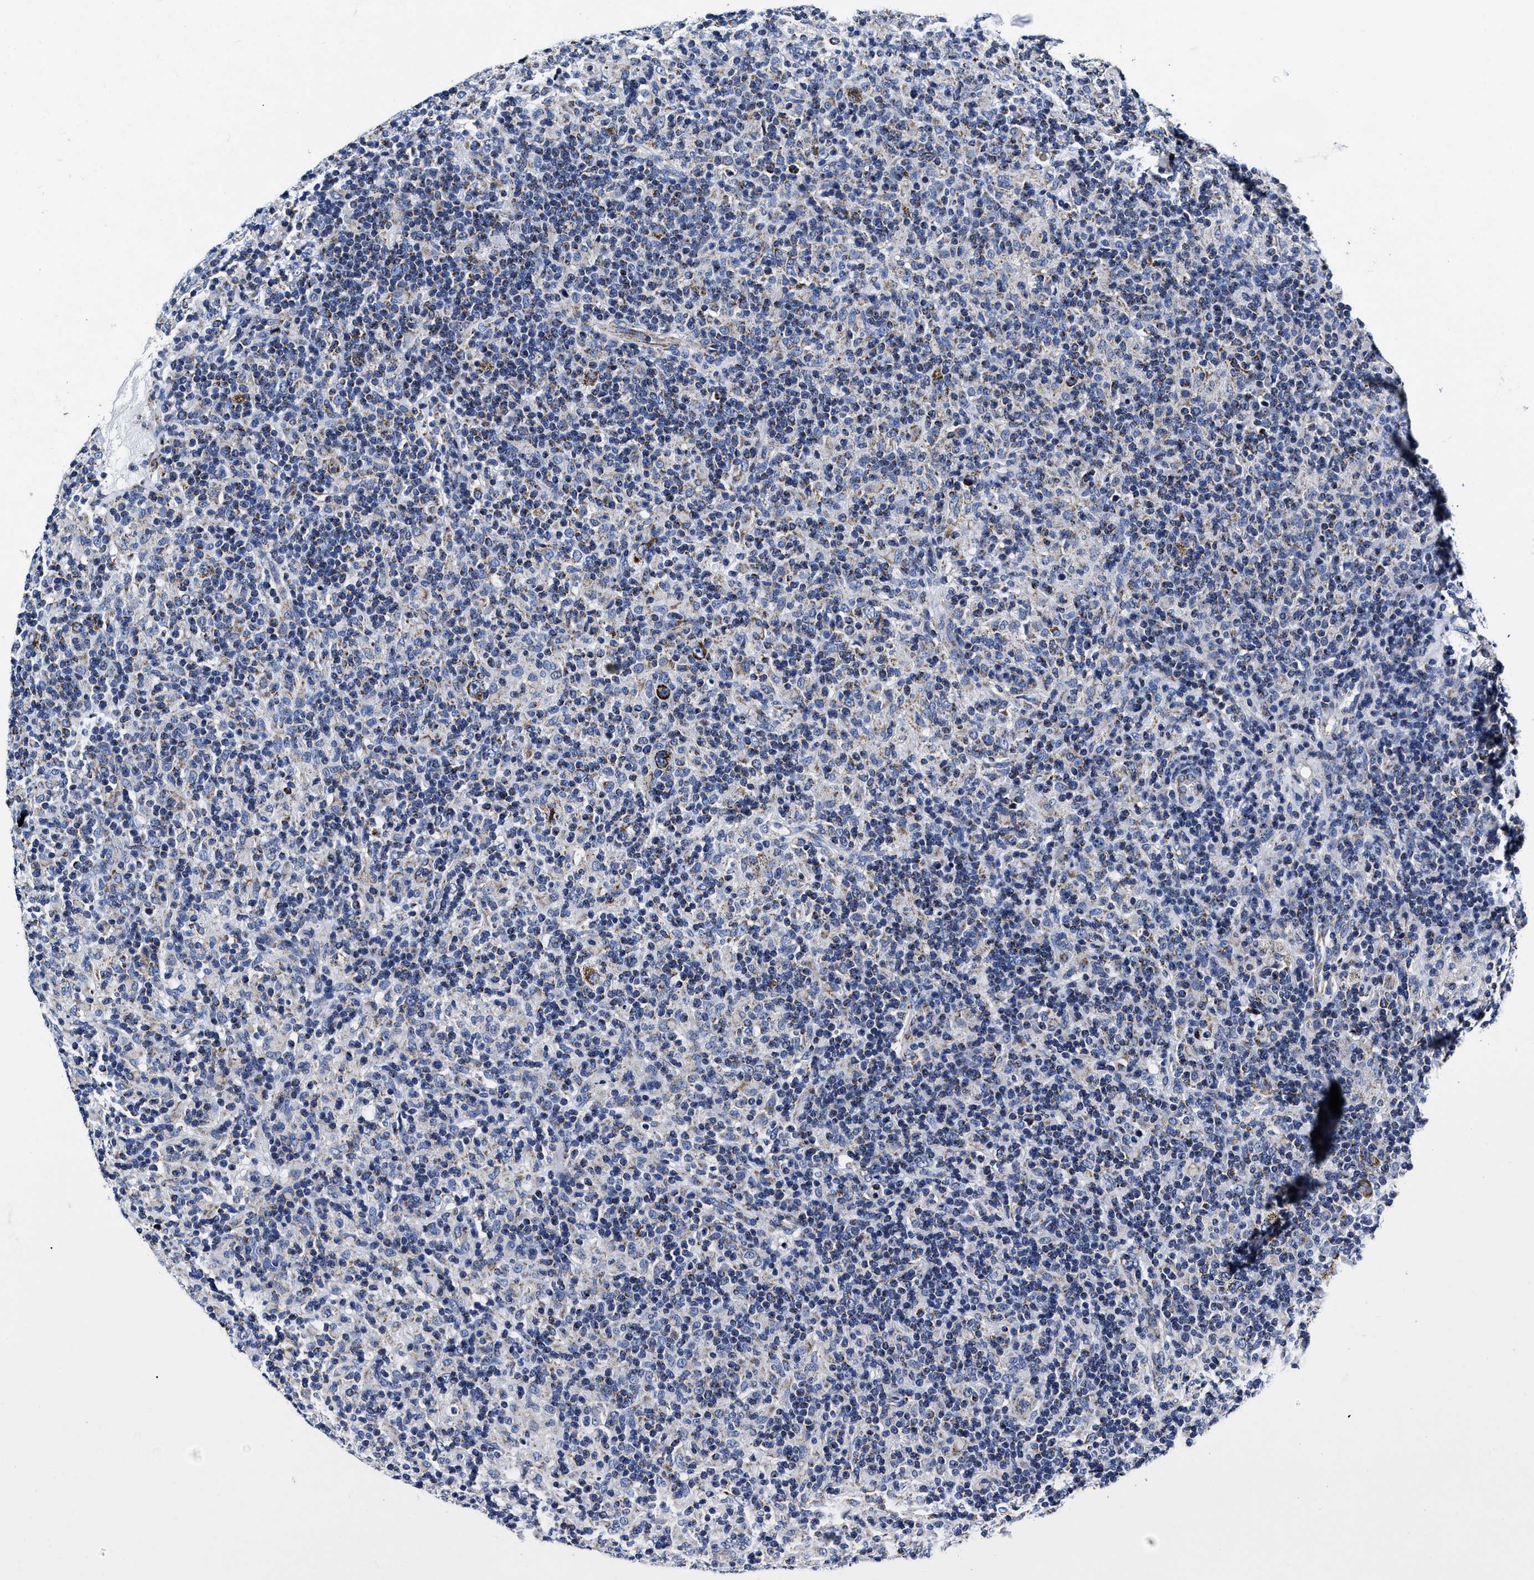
{"staining": {"intensity": "moderate", "quantity": "<25%", "location": "cytoplasmic/membranous"}, "tissue": "lymphoma", "cell_type": "Tumor cells", "image_type": "cancer", "snomed": [{"axis": "morphology", "description": "Hodgkin's disease, NOS"}, {"axis": "topography", "description": "Lymph node"}], "caption": "Lymphoma stained for a protein (brown) displays moderate cytoplasmic/membranous positive expression in approximately <25% of tumor cells.", "gene": "HINT2", "patient": {"sex": "male", "age": 70}}